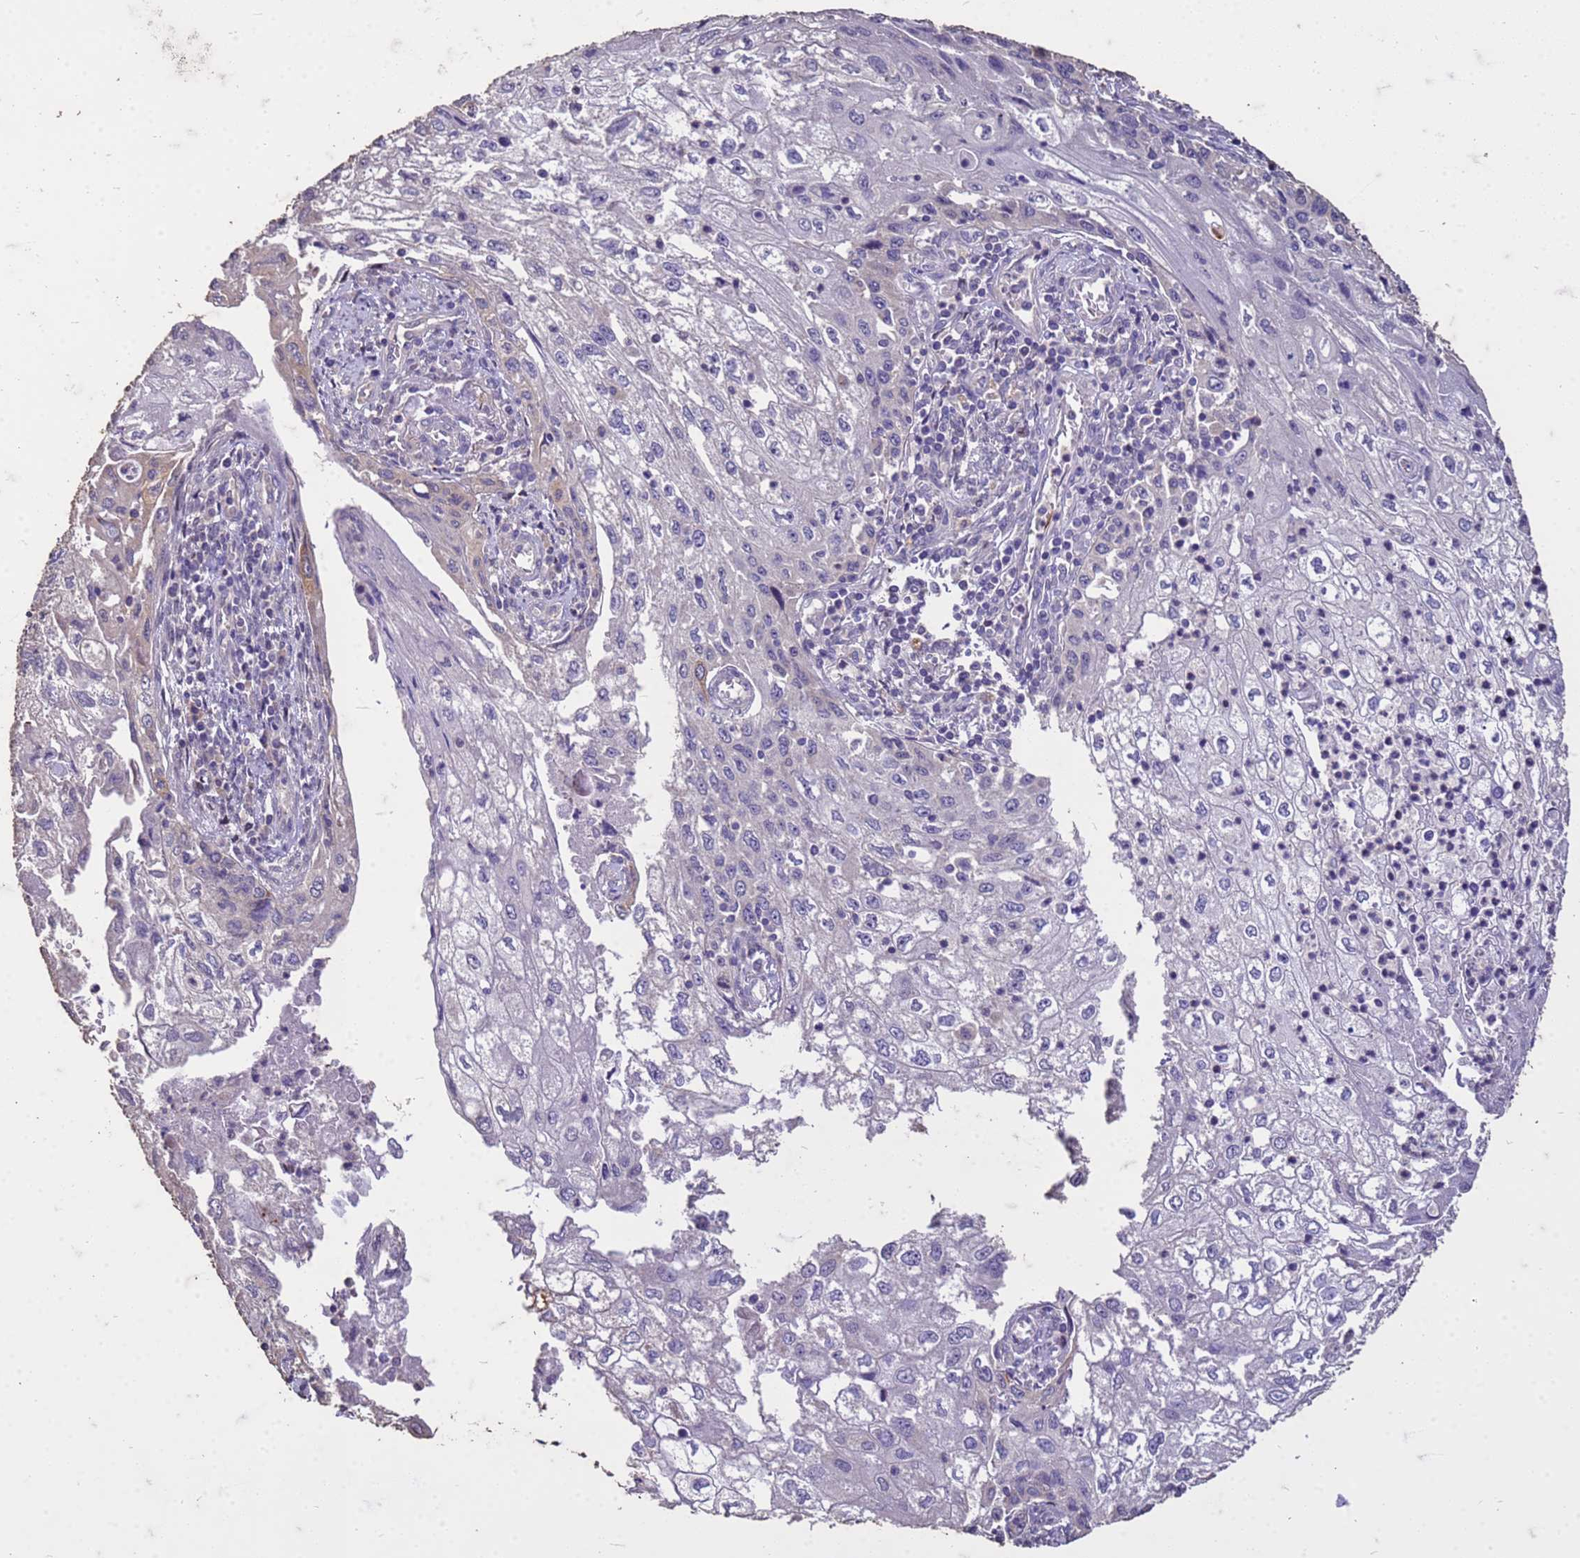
{"staining": {"intensity": "negative", "quantity": "none", "location": "none"}, "tissue": "cervical cancer", "cell_type": "Tumor cells", "image_type": "cancer", "snomed": [{"axis": "morphology", "description": "Squamous cell carcinoma, NOS"}, {"axis": "topography", "description": "Cervix"}], "caption": "Squamous cell carcinoma (cervical) was stained to show a protein in brown. There is no significant expression in tumor cells. (Brightfield microscopy of DAB (3,3'-diaminobenzidine) IHC at high magnification).", "gene": "FAM184B", "patient": {"sex": "female", "age": 67}}